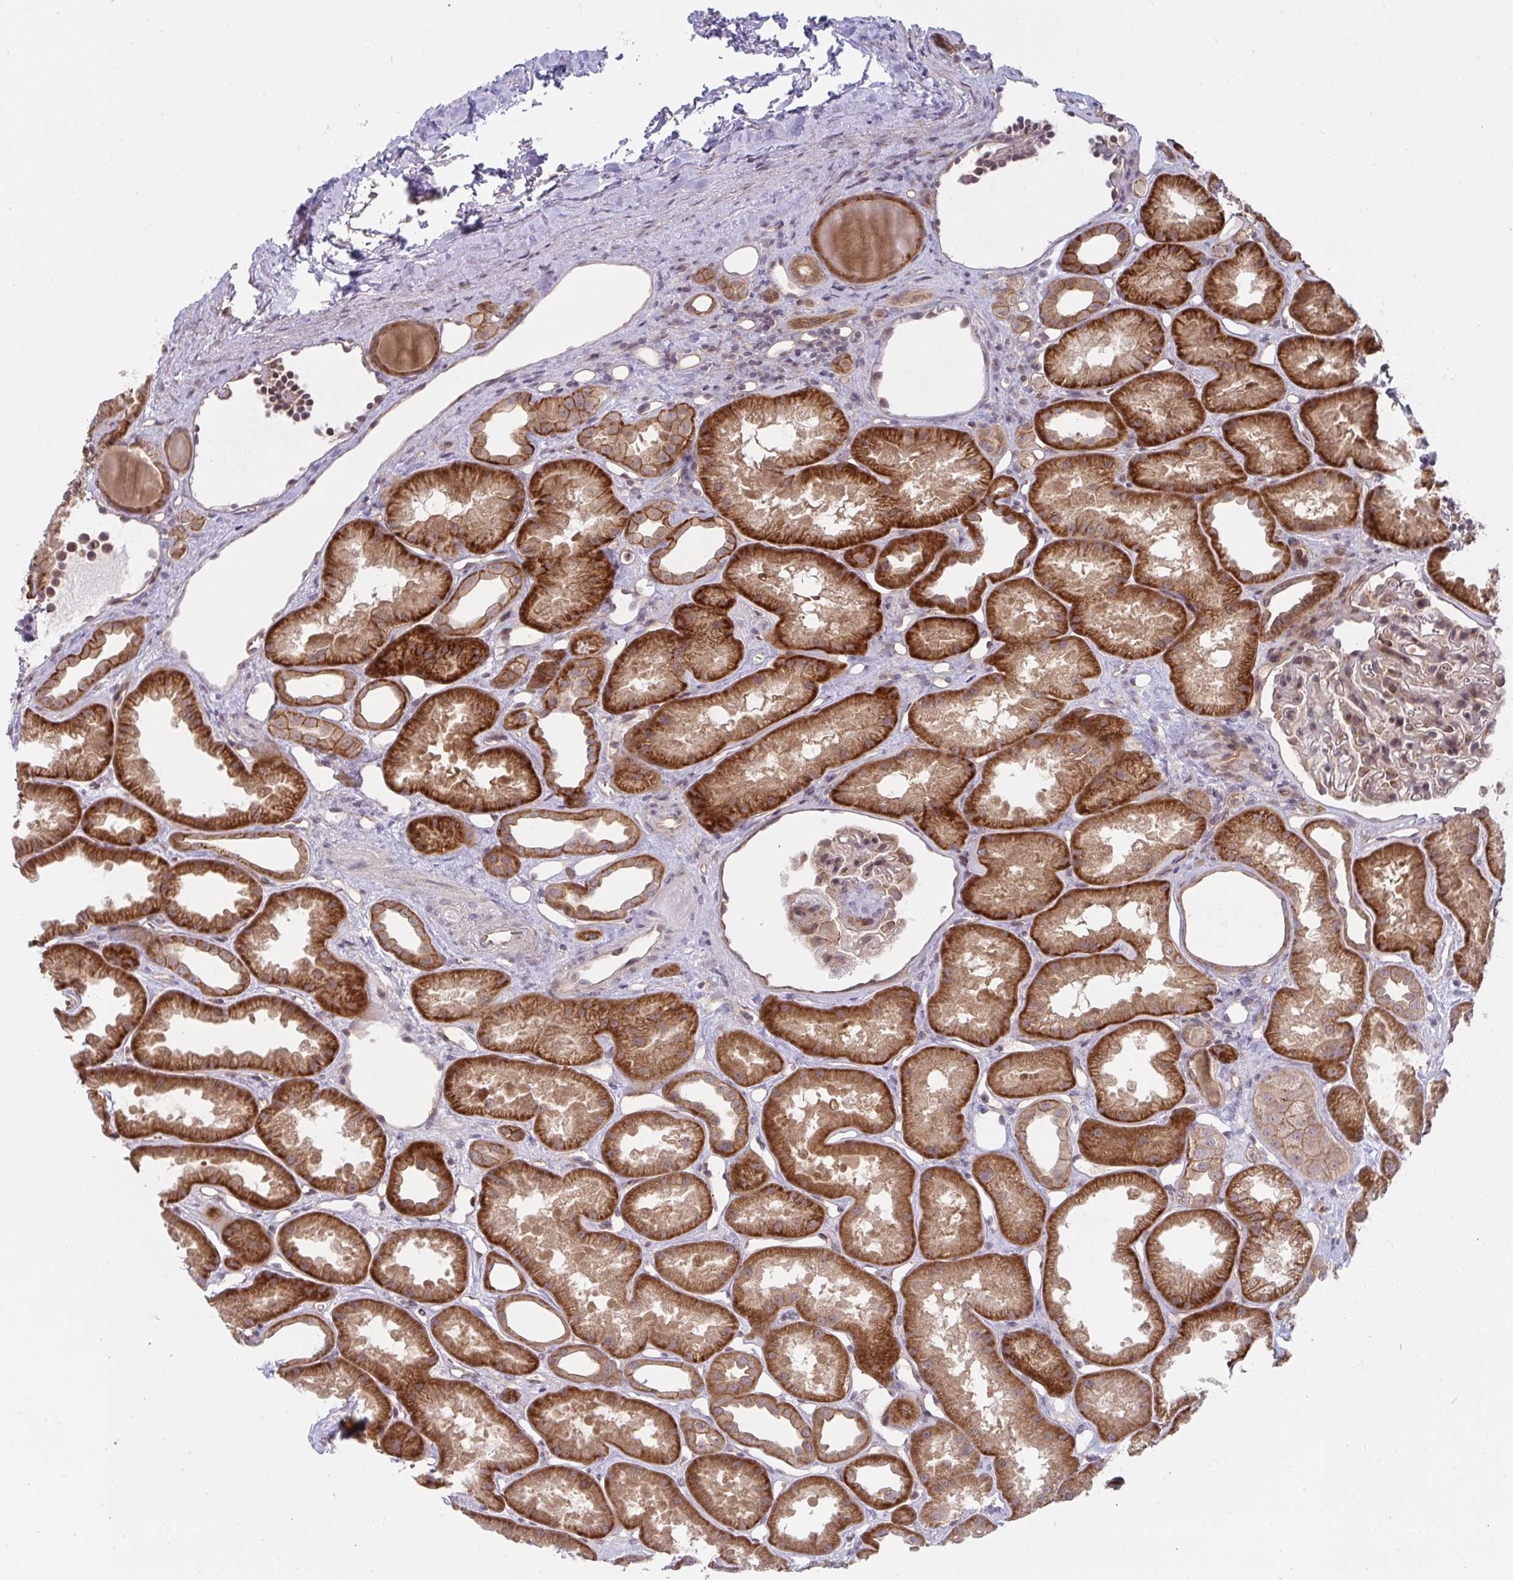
{"staining": {"intensity": "weak", "quantity": "25%-75%", "location": "cytoplasmic/membranous"}, "tissue": "kidney", "cell_type": "Cells in glomeruli", "image_type": "normal", "snomed": [{"axis": "morphology", "description": "Normal tissue, NOS"}, {"axis": "topography", "description": "Kidney"}], "caption": "Kidney stained with immunohistochemistry (IHC) demonstrates weak cytoplasmic/membranous staining in about 25%-75% of cells in glomeruli.", "gene": "CASP9", "patient": {"sex": "male", "age": 61}}